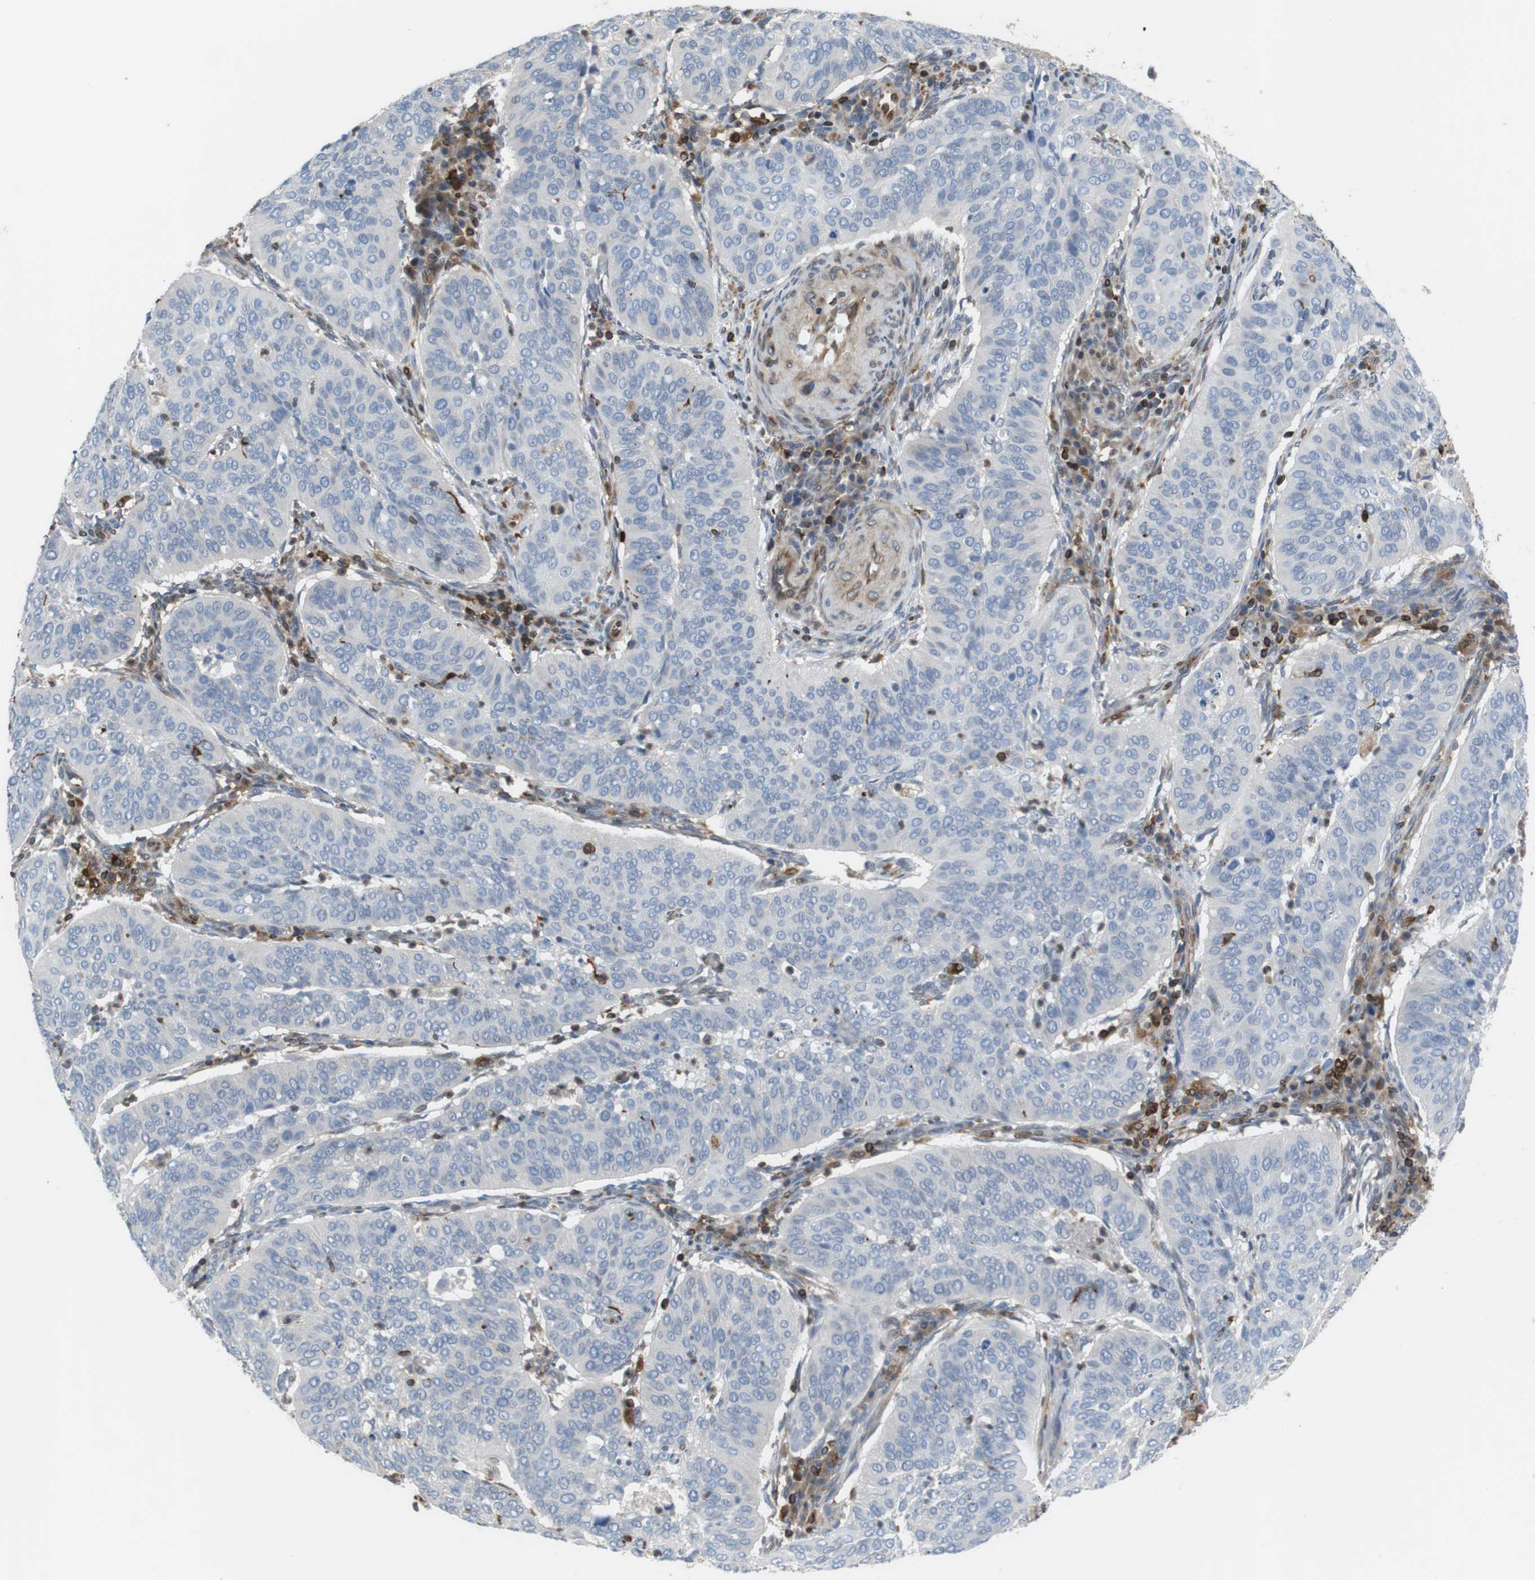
{"staining": {"intensity": "negative", "quantity": "none", "location": "none"}, "tissue": "cervical cancer", "cell_type": "Tumor cells", "image_type": "cancer", "snomed": [{"axis": "morphology", "description": "Normal tissue, NOS"}, {"axis": "morphology", "description": "Squamous cell carcinoma, NOS"}, {"axis": "topography", "description": "Cervix"}], "caption": "The immunohistochemistry (IHC) histopathology image has no significant staining in tumor cells of squamous cell carcinoma (cervical) tissue.", "gene": "ARL6IP5", "patient": {"sex": "female", "age": 39}}